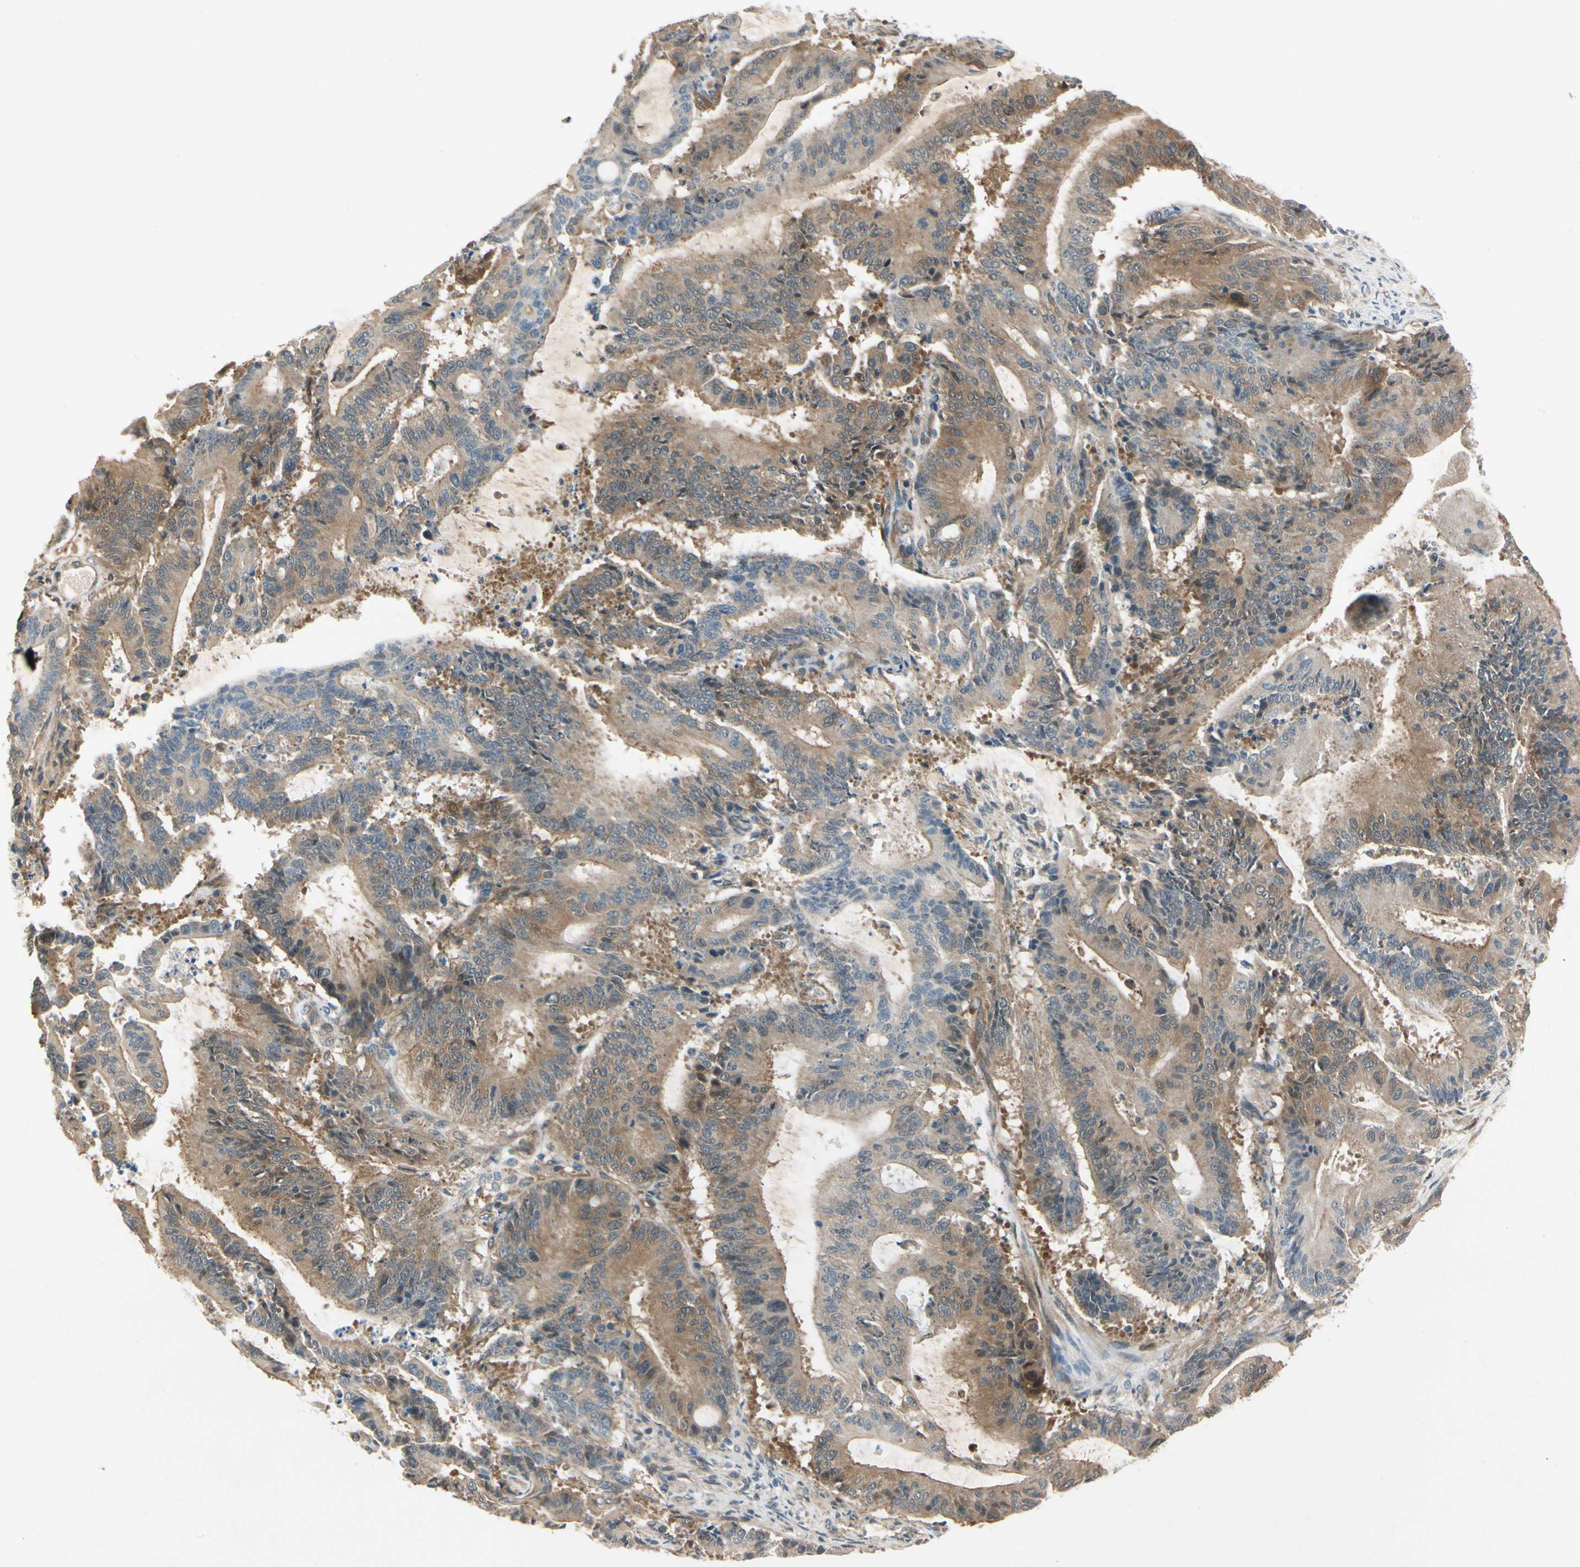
{"staining": {"intensity": "moderate", "quantity": ">75%", "location": "cytoplasmic/membranous"}, "tissue": "liver cancer", "cell_type": "Tumor cells", "image_type": "cancer", "snomed": [{"axis": "morphology", "description": "Cholangiocarcinoma"}, {"axis": "topography", "description": "Liver"}], "caption": "This is a histology image of immunohistochemistry (IHC) staining of liver cholangiocarcinoma, which shows moderate expression in the cytoplasmic/membranous of tumor cells.", "gene": "WIPI1", "patient": {"sex": "female", "age": 73}}